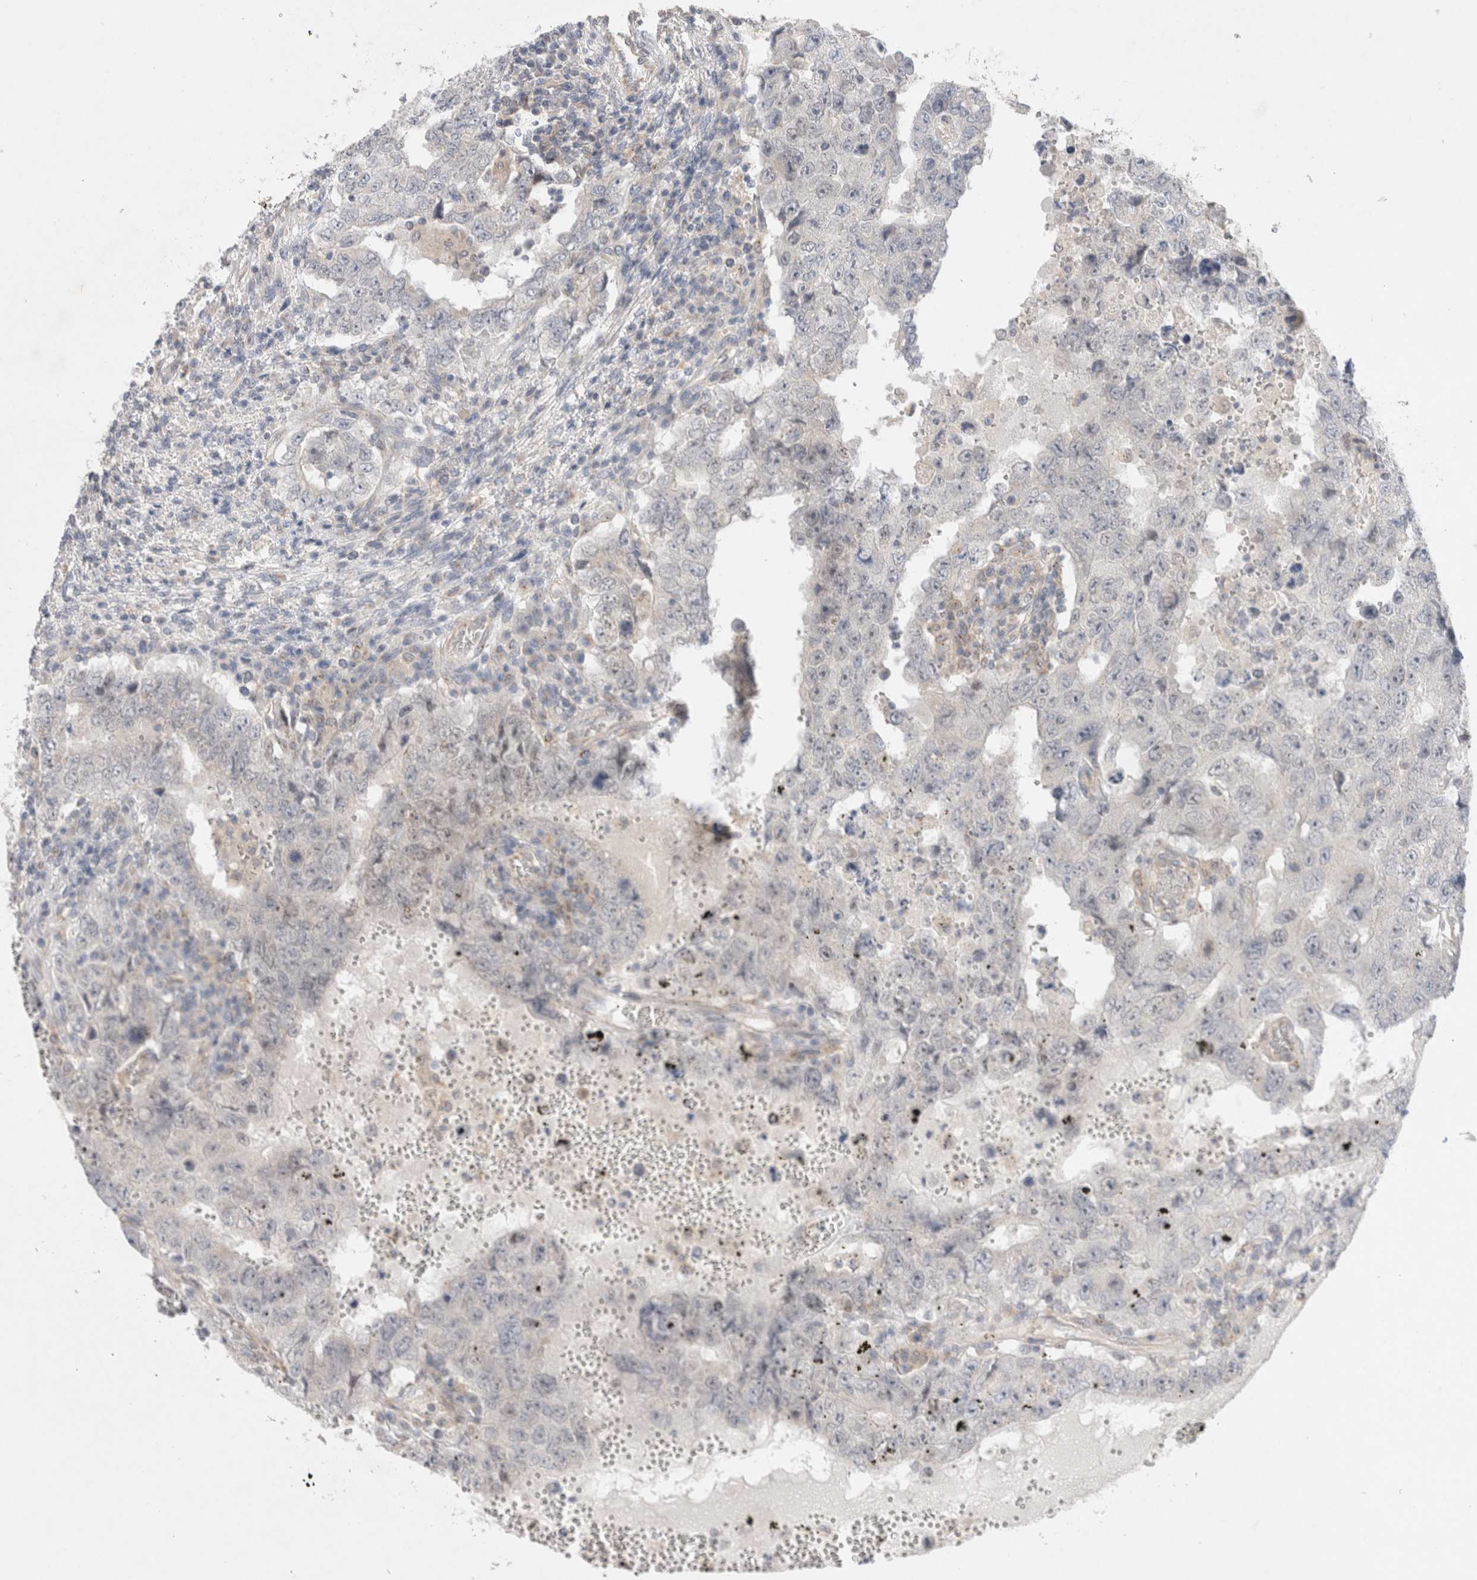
{"staining": {"intensity": "negative", "quantity": "none", "location": "none"}, "tissue": "testis cancer", "cell_type": "Tumor cells", "image_type": "cancer", "snomed": [{"axis": "morphology", "description": "Carcinoma, Embryonal, NOS"}, {"axis": "topography", "description": "Testis"}], "caption": "Tumor cells are negative for protein expression in human testis cancer.", "gene": "BICD2", "patient": {"sex": "male", "age": 26}}